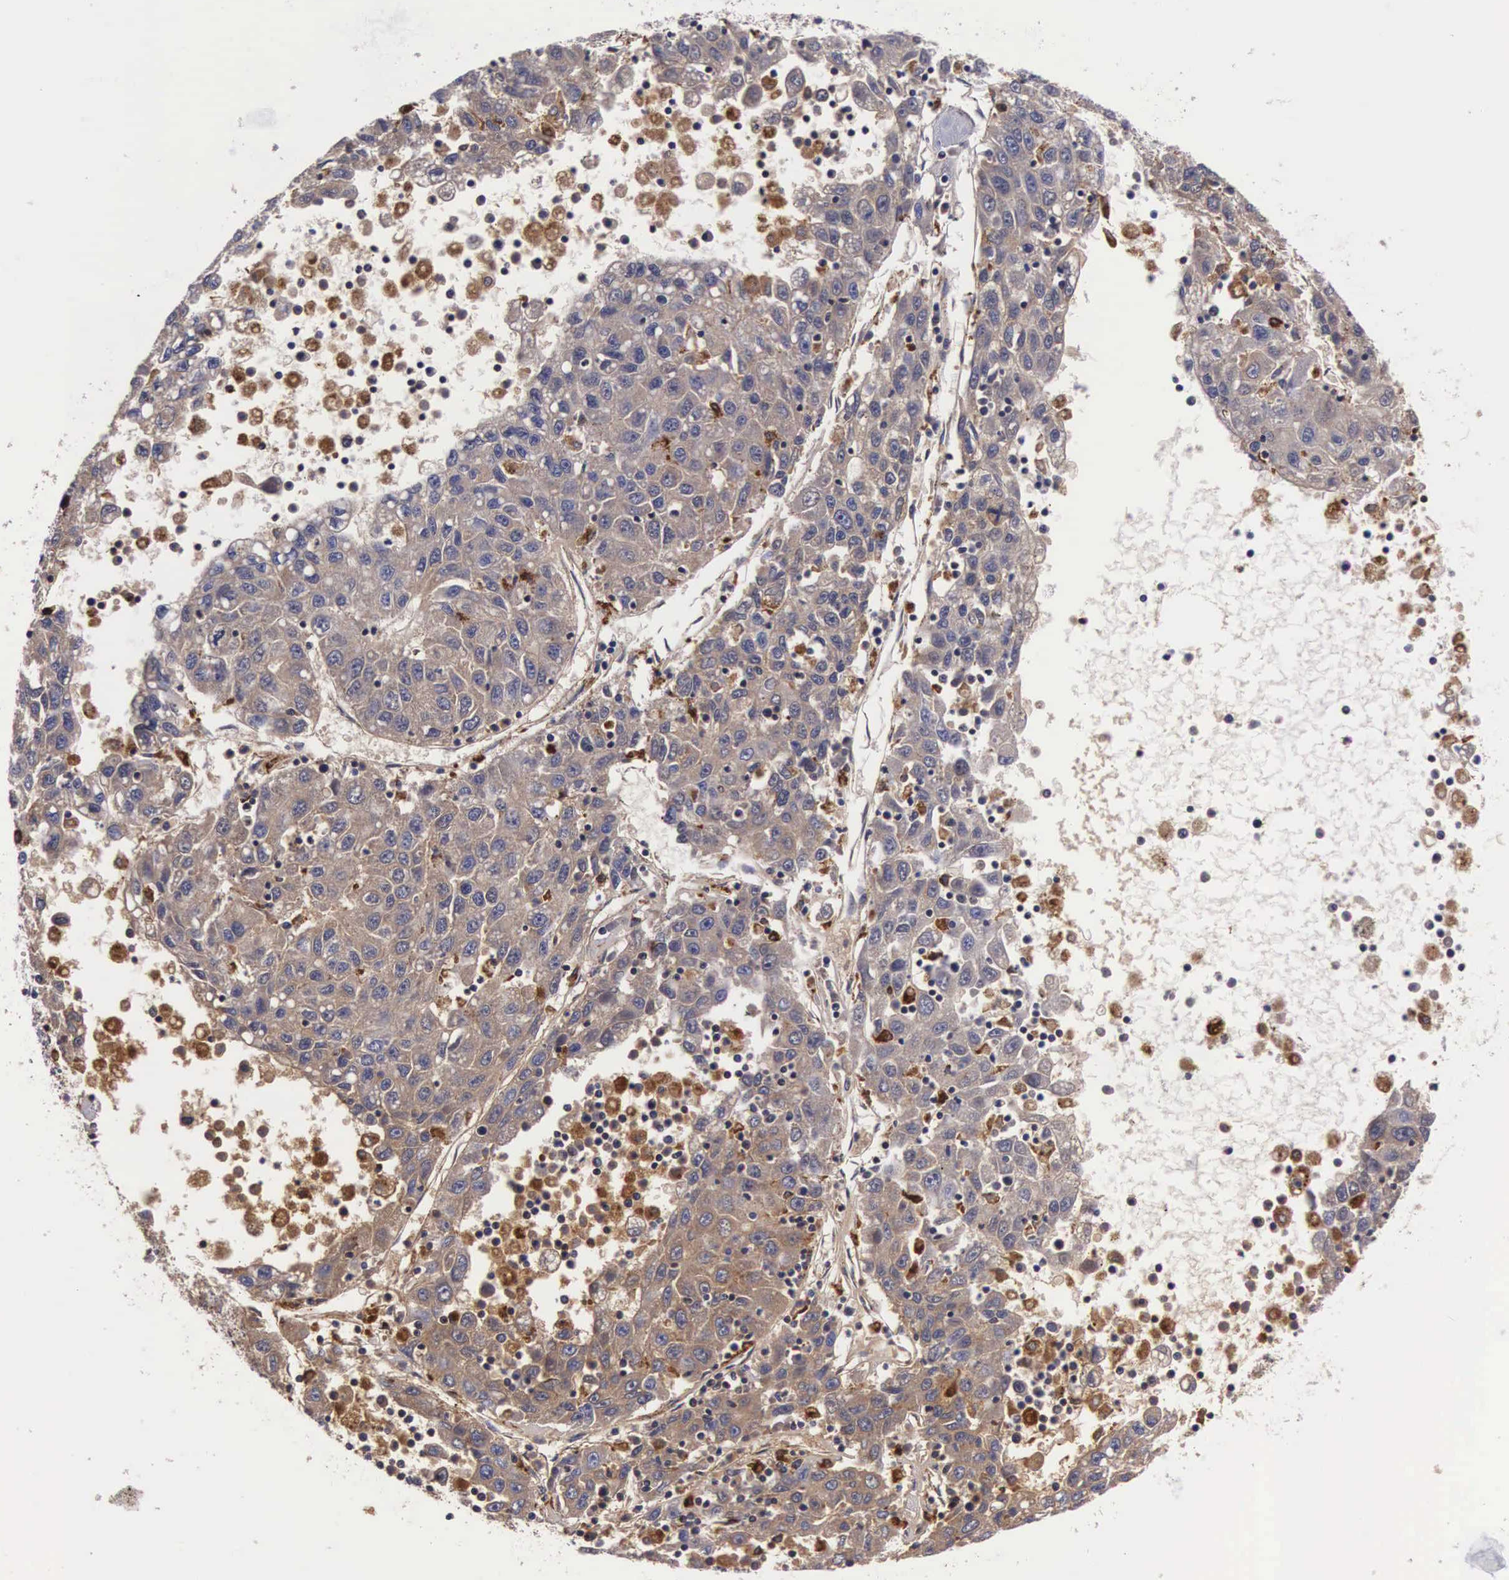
{"staining": {"intensity": "moderate", "quantity": ">75%", "location": "cytoplasmic/membranous"}, "tissue": "liver cancer", "cell_type": "Tumor cells", "image_type": "cancer", "snomed": [{"axis": "morphology", "description": "Carcinoma, Hepatocellular, NOS"}, {"axis": "topography", "description": "Liver"}], "caption": "The histopathology image displays a brown stain indicating the presence of a protein in the cytoplasmic/membranous of tumor cells in liver hepatocellular carcinoma.", "gene": "NAGA", "patient": {"sex": "male", "age": 49}}